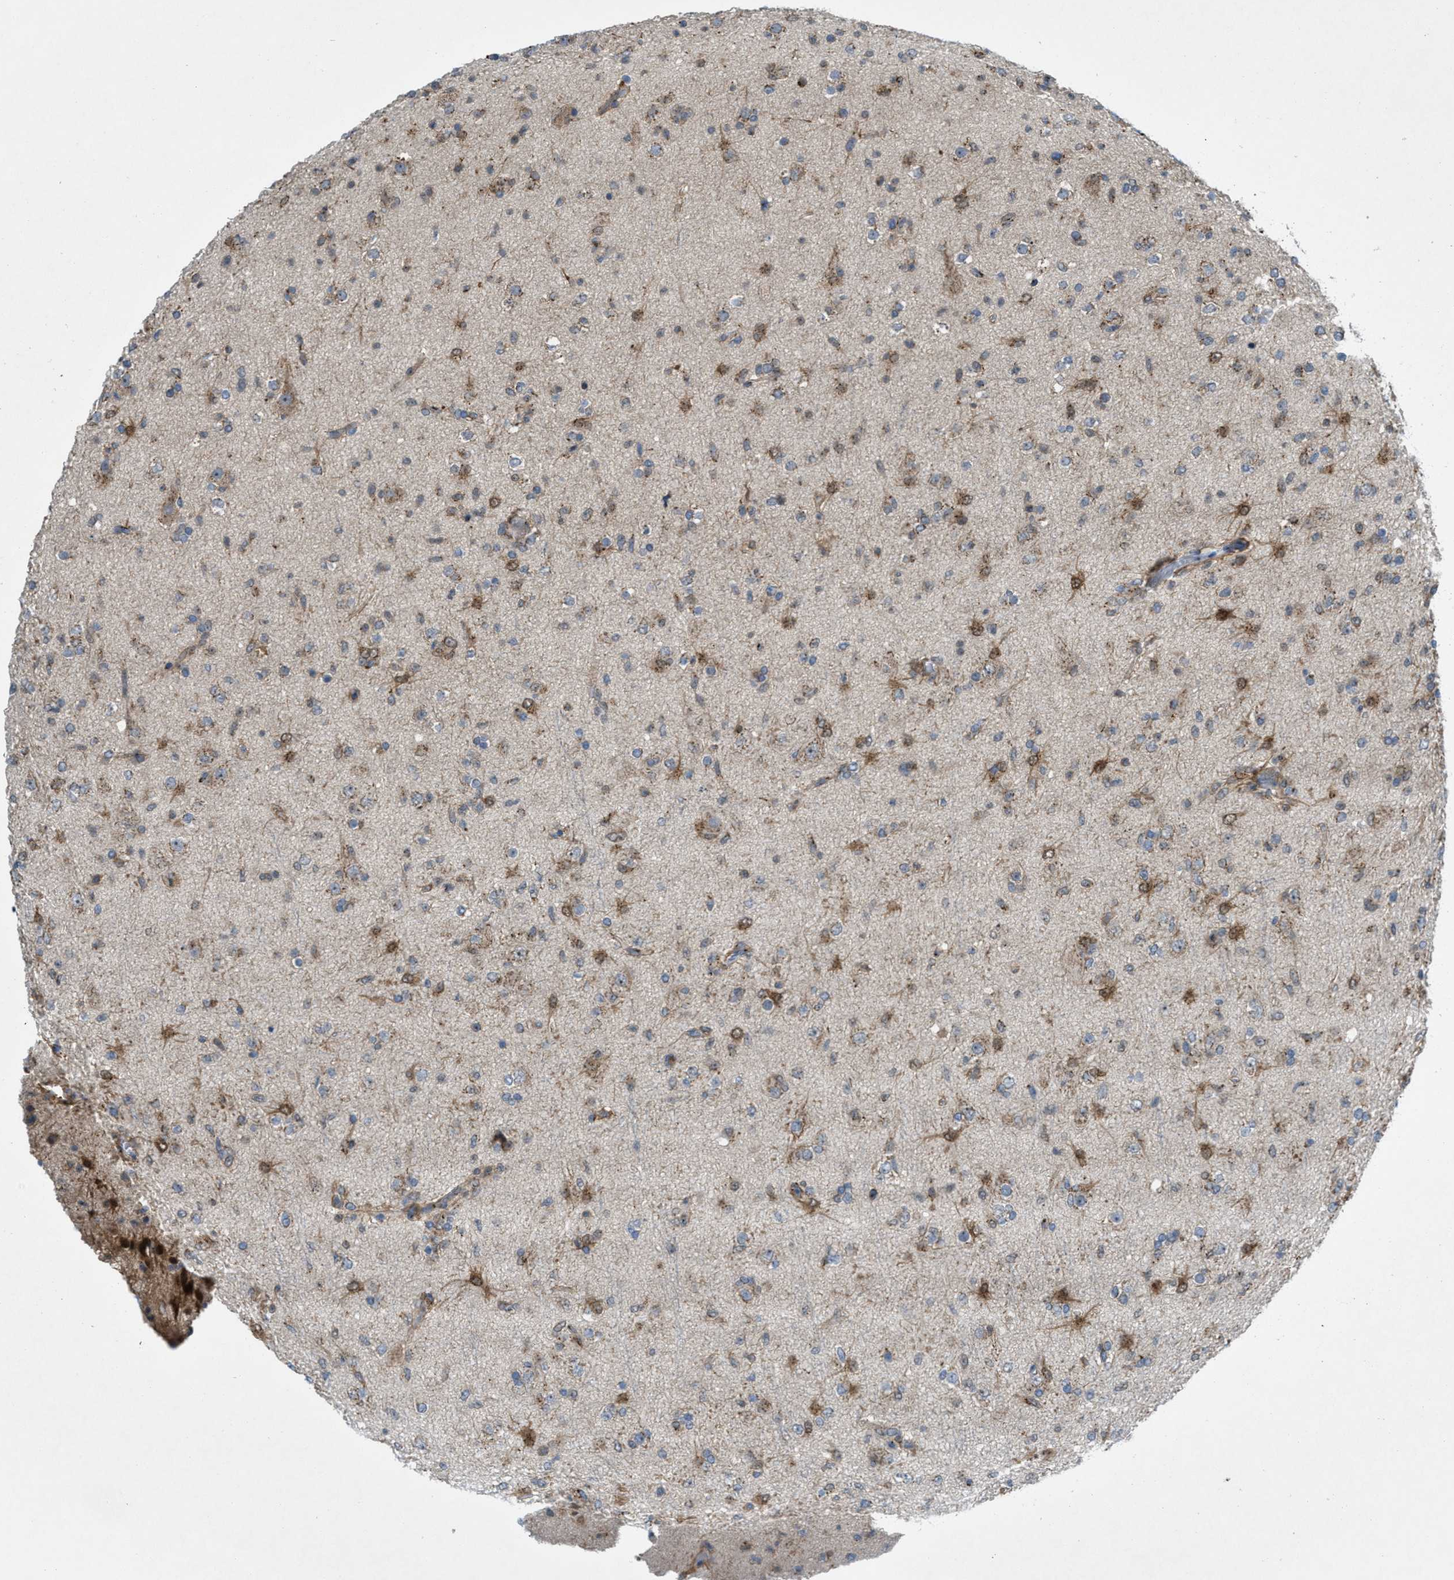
{"staining": {"intensity": "moderate", "quantity": "25%-75%", "location": "cytoplasmic/membranous"}, "tissue": "glioma", "cell_type": "Tumor cells", "image_type": "cancer", "snomed": [{"axis": "morphology", "description": "Glioma, malignant, Low grade"}, {"axis": "topography", "description": "Brain"}], "caption": "Glioma stained with a brown dye demonstrates moderate cytoplasmic/membranous positive staining in approximately 25%-75% of tumor cells.", "gene": "SLC38A10", "patient": {"sex": "male", "age": 65}}